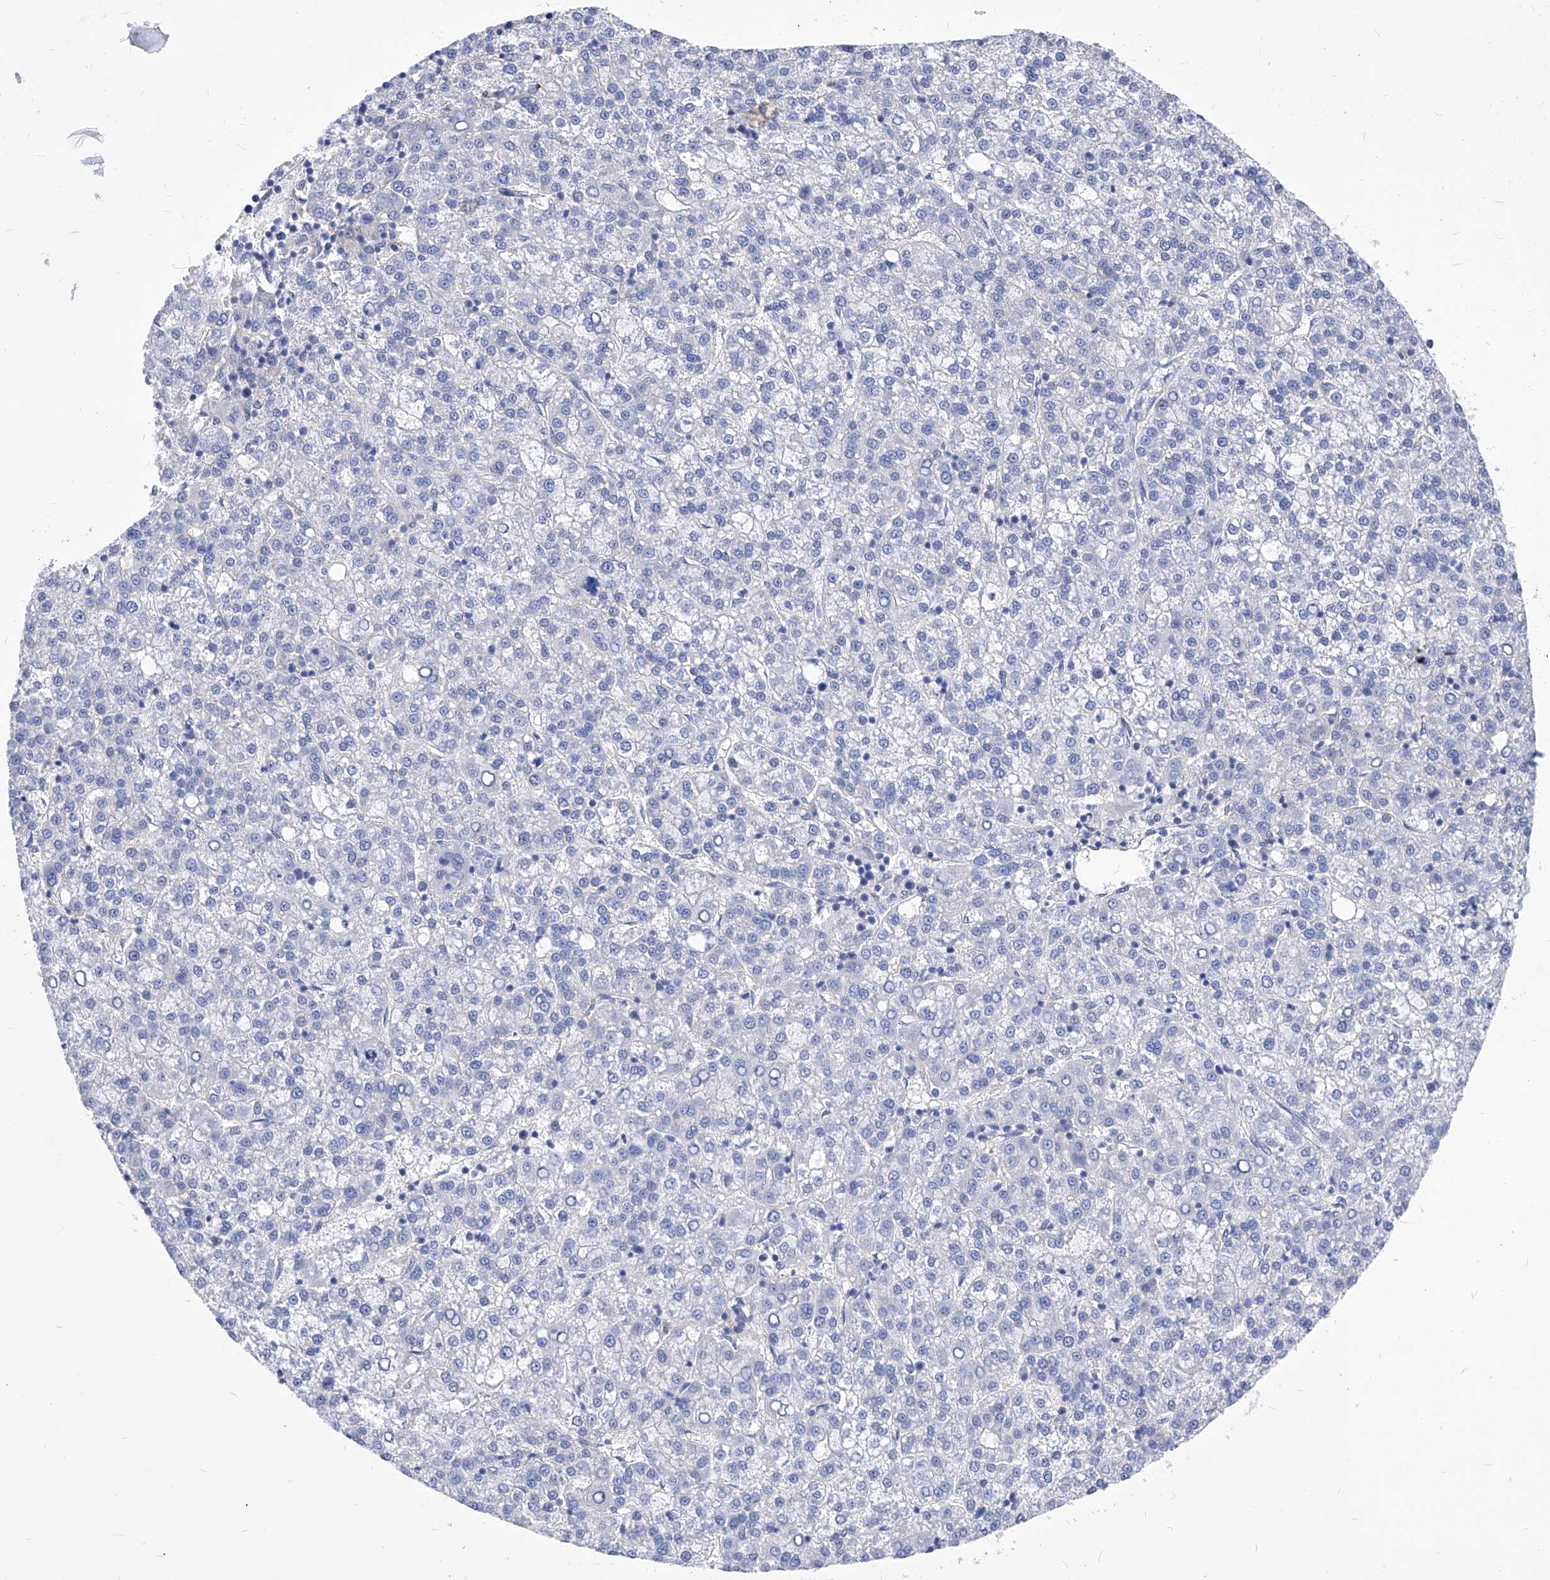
{"staining": {"intensity": "negative", "quantity": "none", "location": "none"}, "tissue": "liver cancer", "cell_type": "Tumor cells", "image_type": "cancer", "snomed": [{"axis": "morphology", "description": "Carcinoma, Hepatocellular, NOS"}, {"axis": "topography", "description": "Liver"}], "caption": "This is an immunohistochemistry (IHC) photomicrograph of human liver hepatocellular carcinoma. There is no positivity in tumor cells.", "gene": "XPNPEP1", "patient": {"sex": "female", "age": 58}}